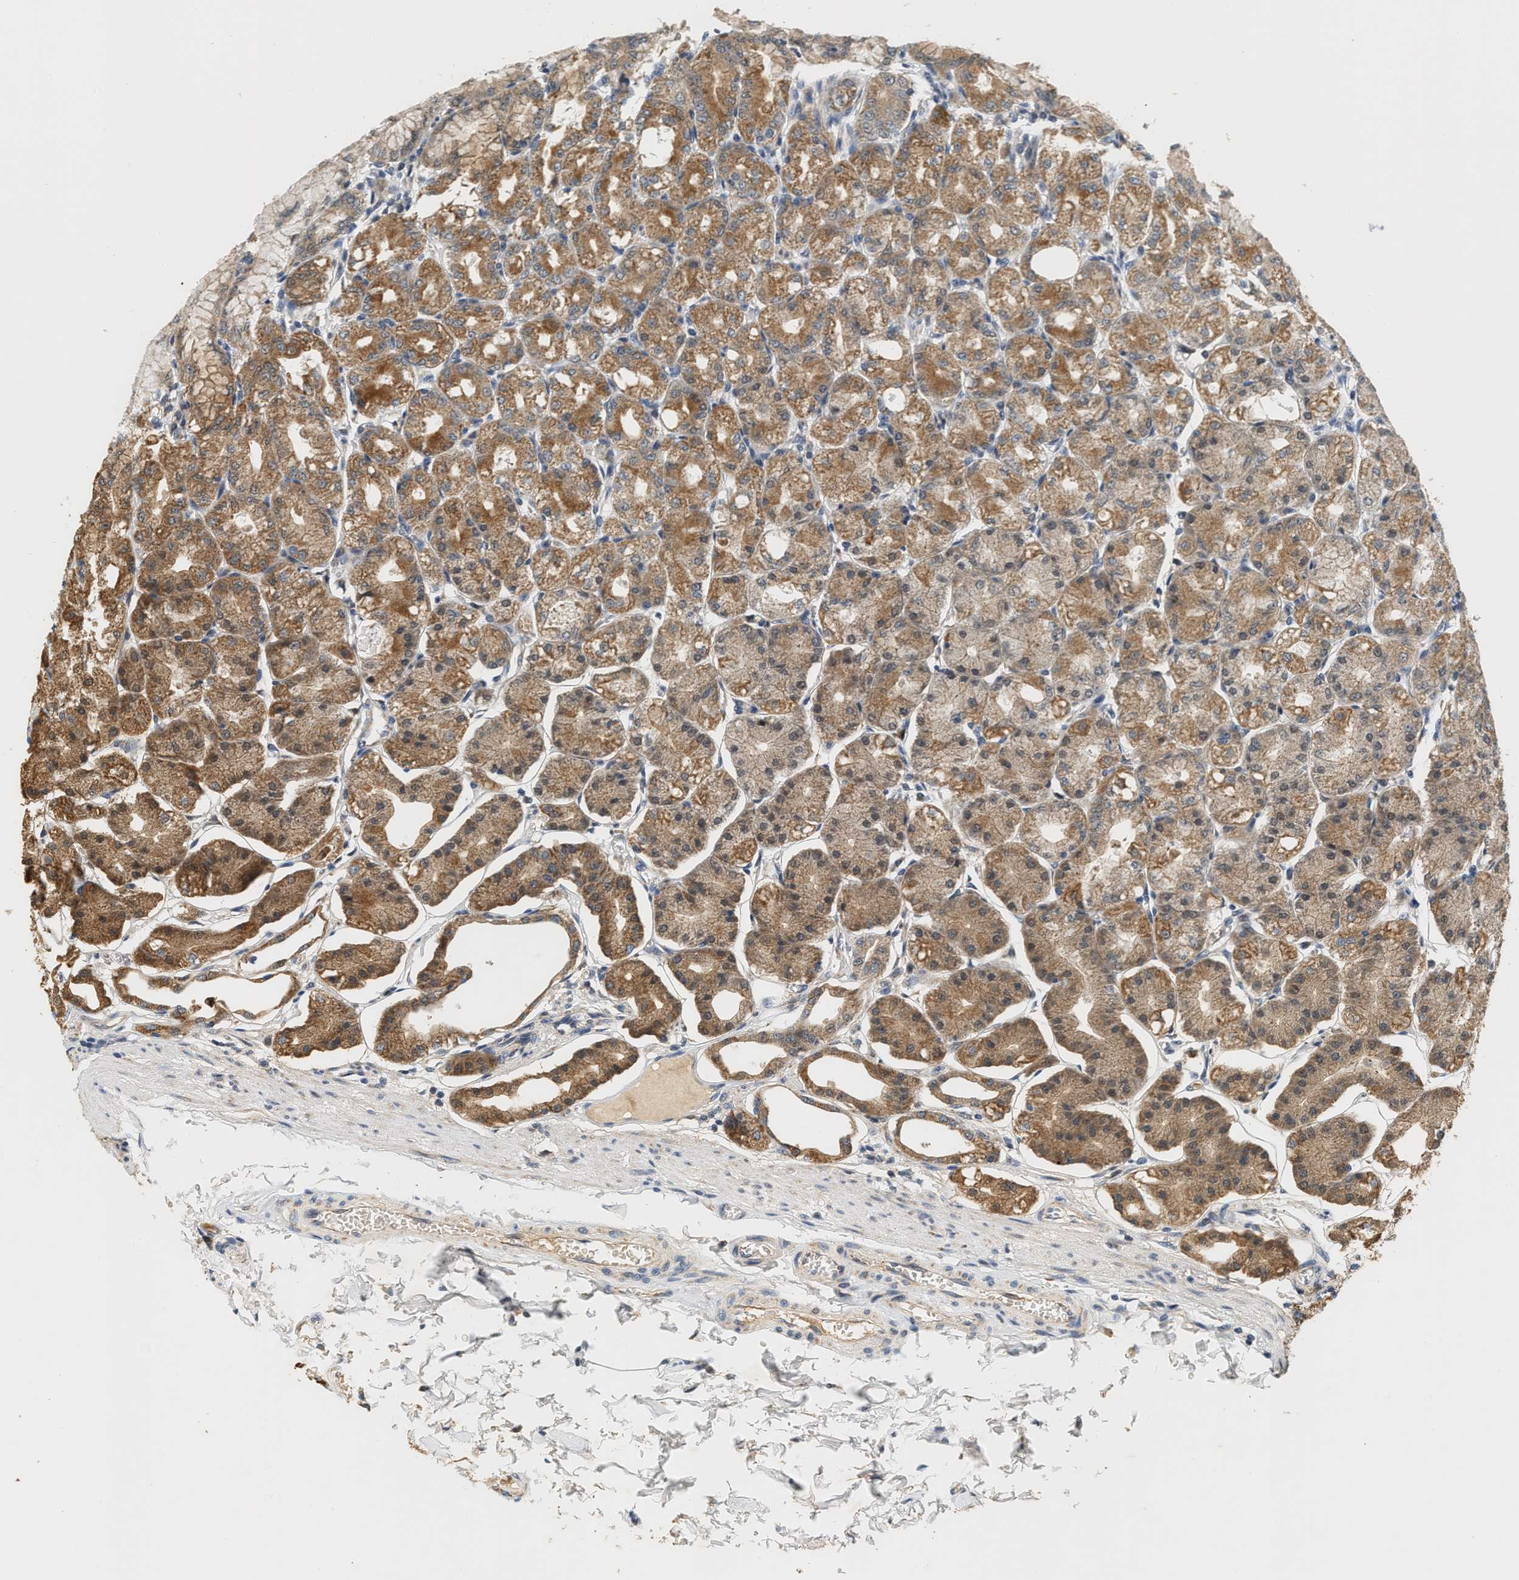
{"staining": {"intensity": "moderate", "quantity": ">75%", "location": "cytoplasmic/membranous,nuclear"}, "tissue": "stomach", "cell_type": "Glandular cells", "image_type": "normal", "snomed": [{"axis": "morphology", "description": "Normal tissue, NOS"}, {"axis": "topography", "description": "Stomach, lower"}], "caption": "A medium amount of moderate cytoplasmic/membranous,nuclear staining is seen in approximately >75% of glandular cells in benign stomach.", "gene": "GIGYF1", "patient": {"sex": "male", "age": 71}}